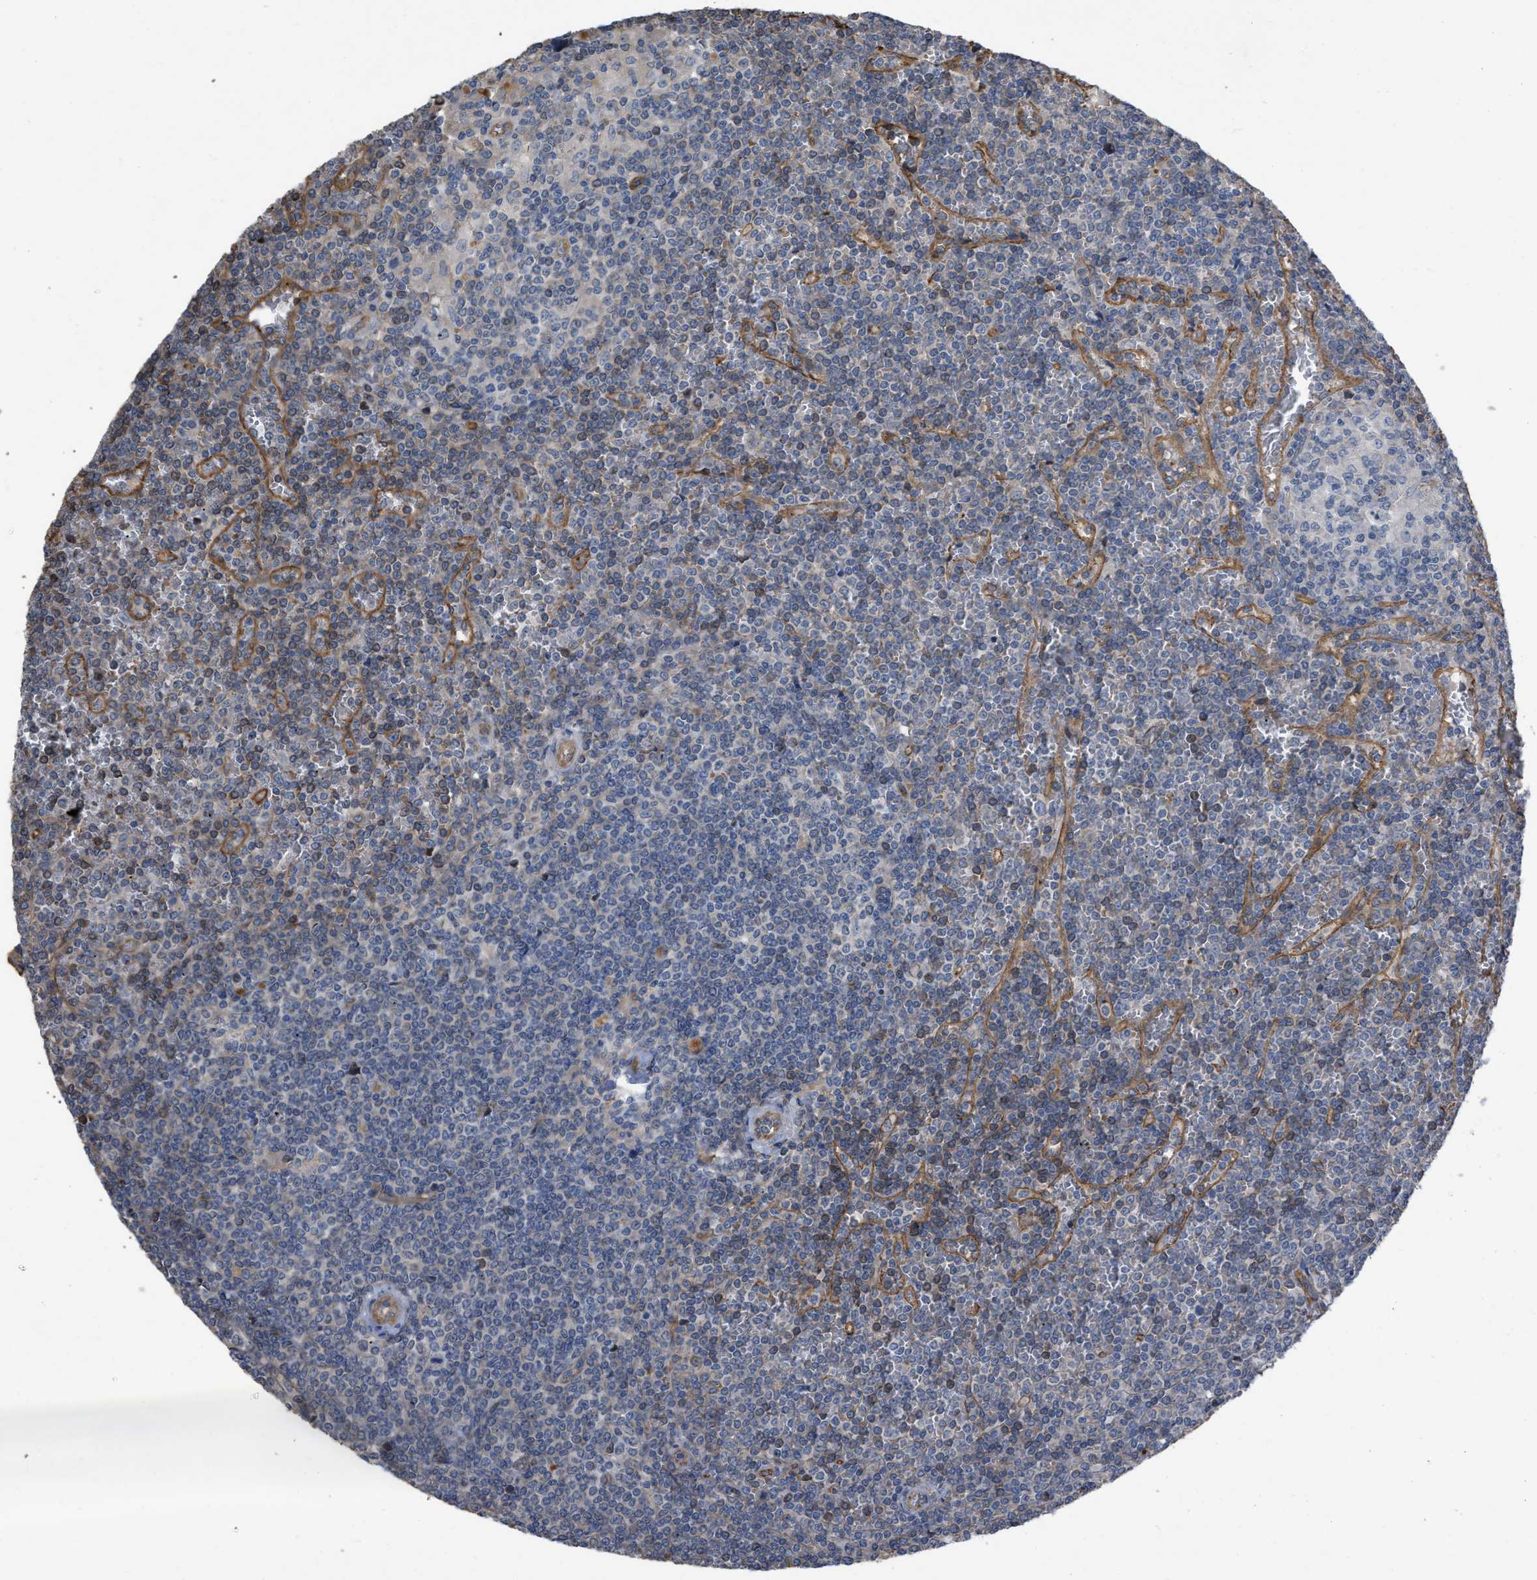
{"staining": {"intensity": "weak", "quantity": "<25%", "location": "cytoplasmic/membranous"}, "tissue": "lymphoma", "cell_type": "Tumor cells", "image_type": "cancer", "snomed": [{"axis": "morphology", "description": "Malignant lymphoma, non-Hodgkin's type, Low grade"}, {"axis": "topography", "description": "Spleen"}], "caption": "This micrograph is of lymphoma stained with immunohistochemistry to label a protein in brown with the nuclei are counter-stained blue. There is no staining in tumor cells.", "gene": "SLC4A11", "patient": {"sex": "female", "age": 19}}